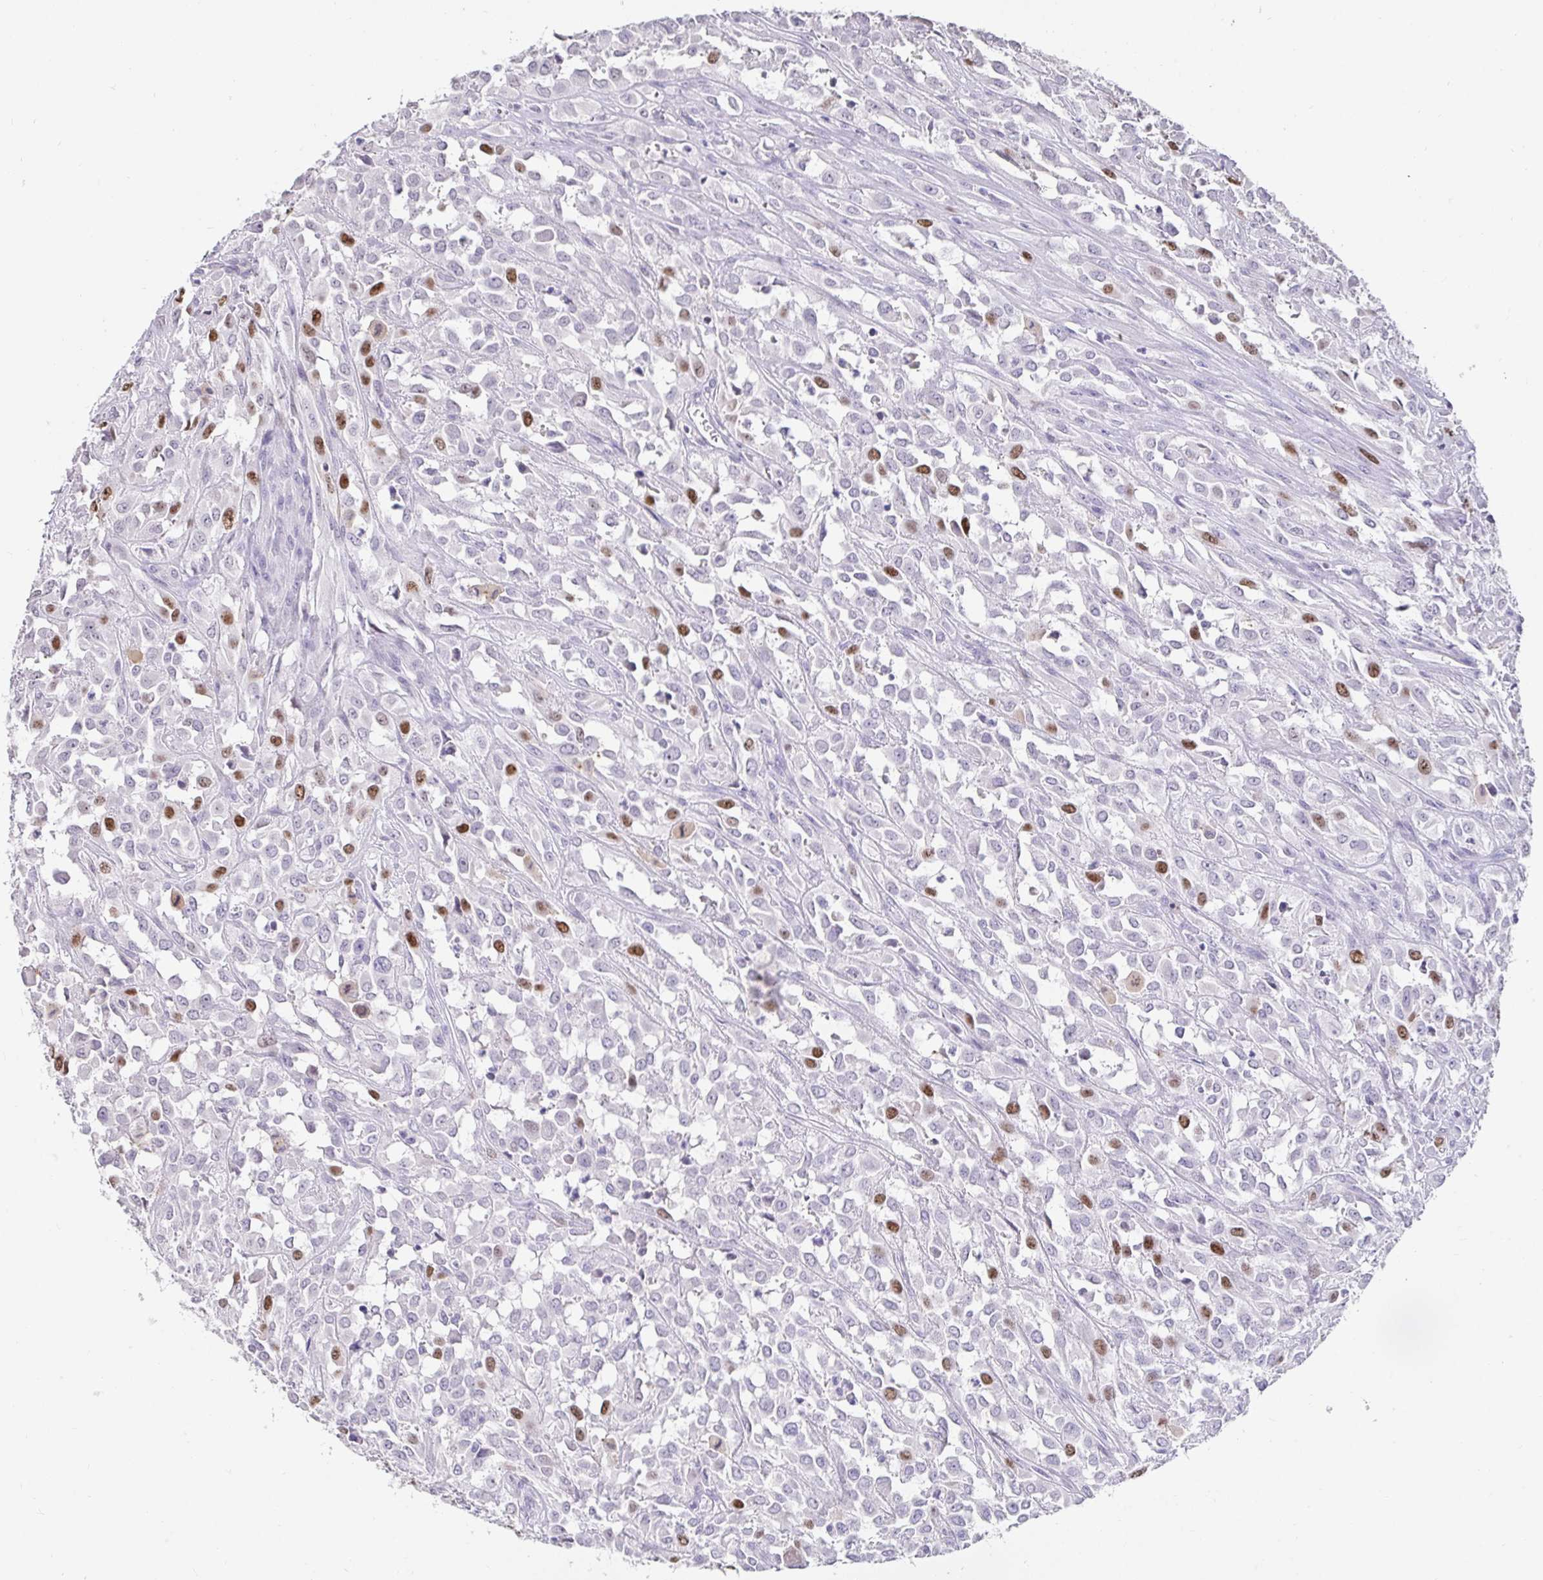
{"staining": {"intensity": "moderate", "quantity": "<25%", "location": "nuclear"}, "tissue": "urothelial cancer", "cell_type": "Tumor cells", "image_type": "cancer", "snomed": [{"axis": "morphology", "description": "Urothelial carcinoma, High grade"}, {"axis": "topography", "description": "Urinary bladder"}], "caption": "Human urothelial cancer stained with a brown dye reveals moderate nuclear positive expression in approximately <25% of tumor cells.", "gene": "ANLN", "patient": {"sex": "male", "age": 67}}